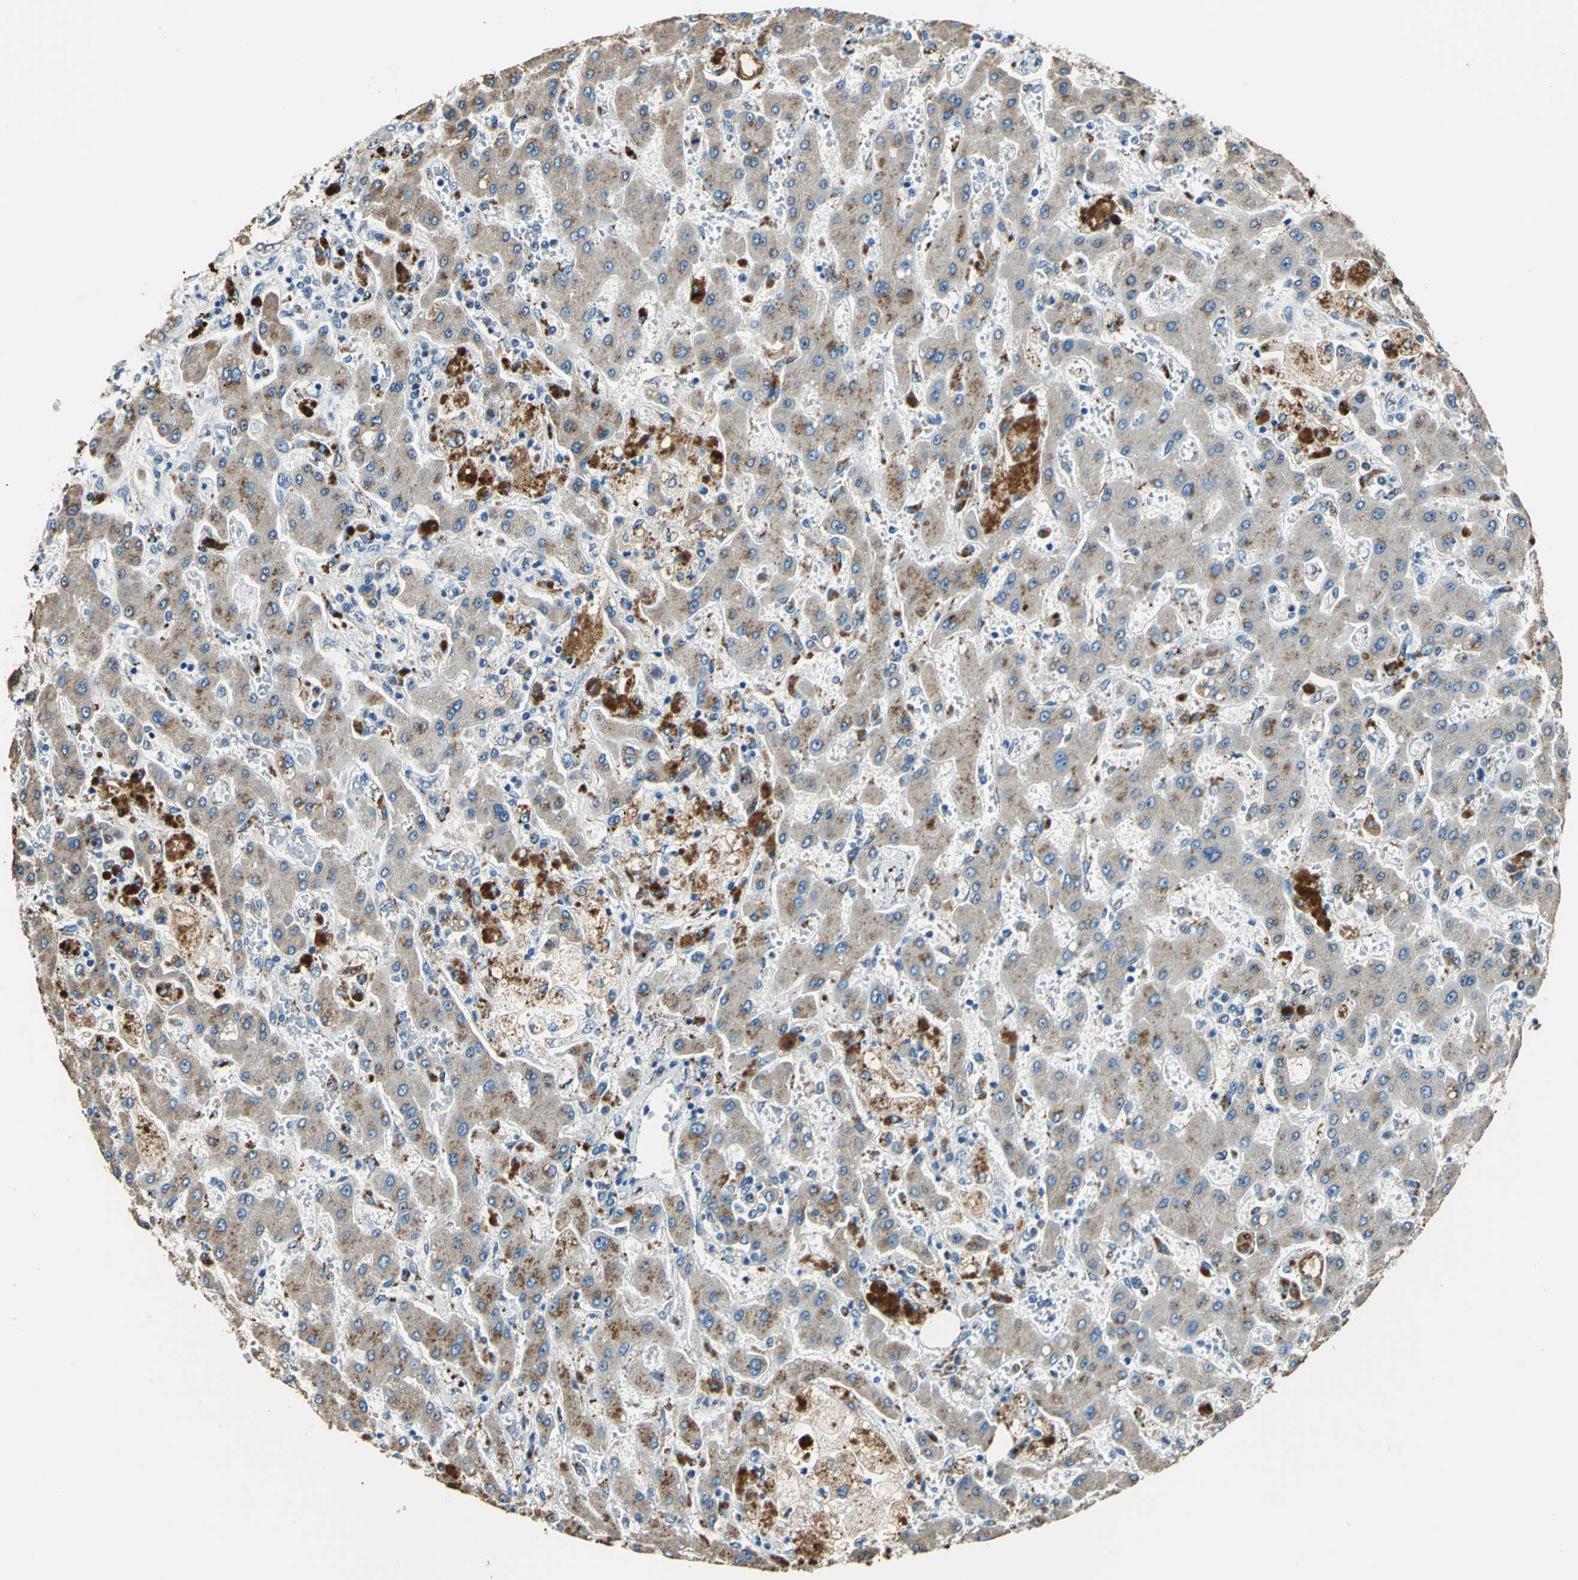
{"staining": {"intensity": "weak", "quantity": ">75%", "location": "cytoplasmic/membranous"}, "tissue": "liver cancer", "cell_type": "Tumor cells", "image_type": "cancer", "snomed": [{"axis": "morphology", "description": "Cholangiocarcinoma"}, {"axis": "topography", "description": "Liver"}], "caption": "Immunohistochemical staining of liver cholangiocarcinoma exhibits low levels of weak cytoplasmic/membranous expression in about >75% of tumor cells. (brown staining indicates protein expression, while blue staining denotes nuclei).", "gene": "RASD2", "patient": {"sex": "male", "age": 50}}